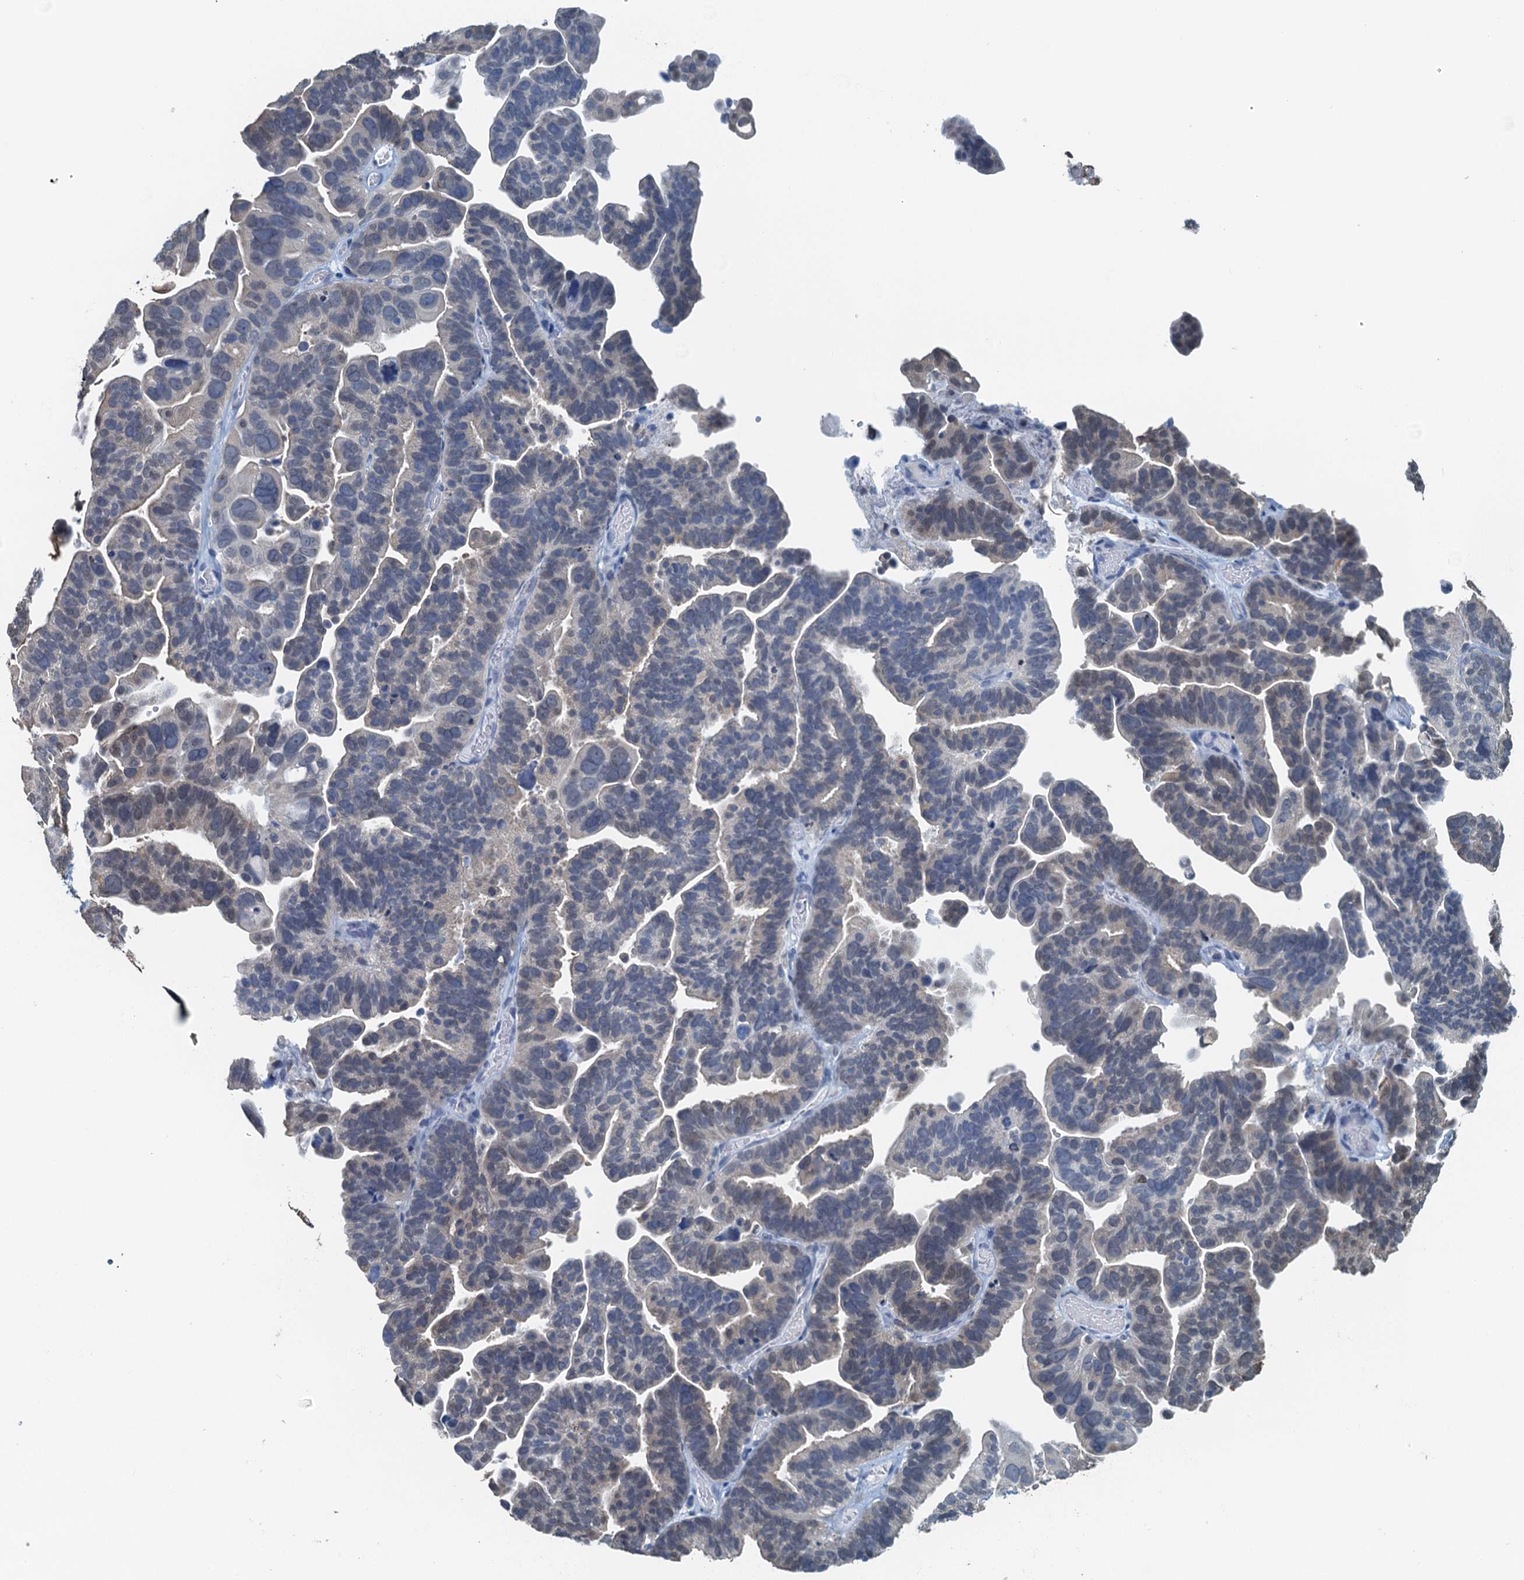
{"staining": {"intensity": "negative", "quantity": "none", "location": "none"}, "tissue": "ovarian cancer", "cell_type": "Tumor cells", "image_type": "cancer", "snomed": [{"axis": "morphology", "description": "Cystadenocarcinoma, serous, NOS"}, {"axis": "topography", "description": "Ovary"}], "caption": "A high-resolution photomicrograph shows immunohistochemistry (IHC) staining of ovarian cancer, which exhibits no significant staining in tumor cells. (Immunohistochemistry (ihc), brightfield microscopy, high magnification).", "gene": "AHCY", "patient": {"sex": "female", "age": 56}}